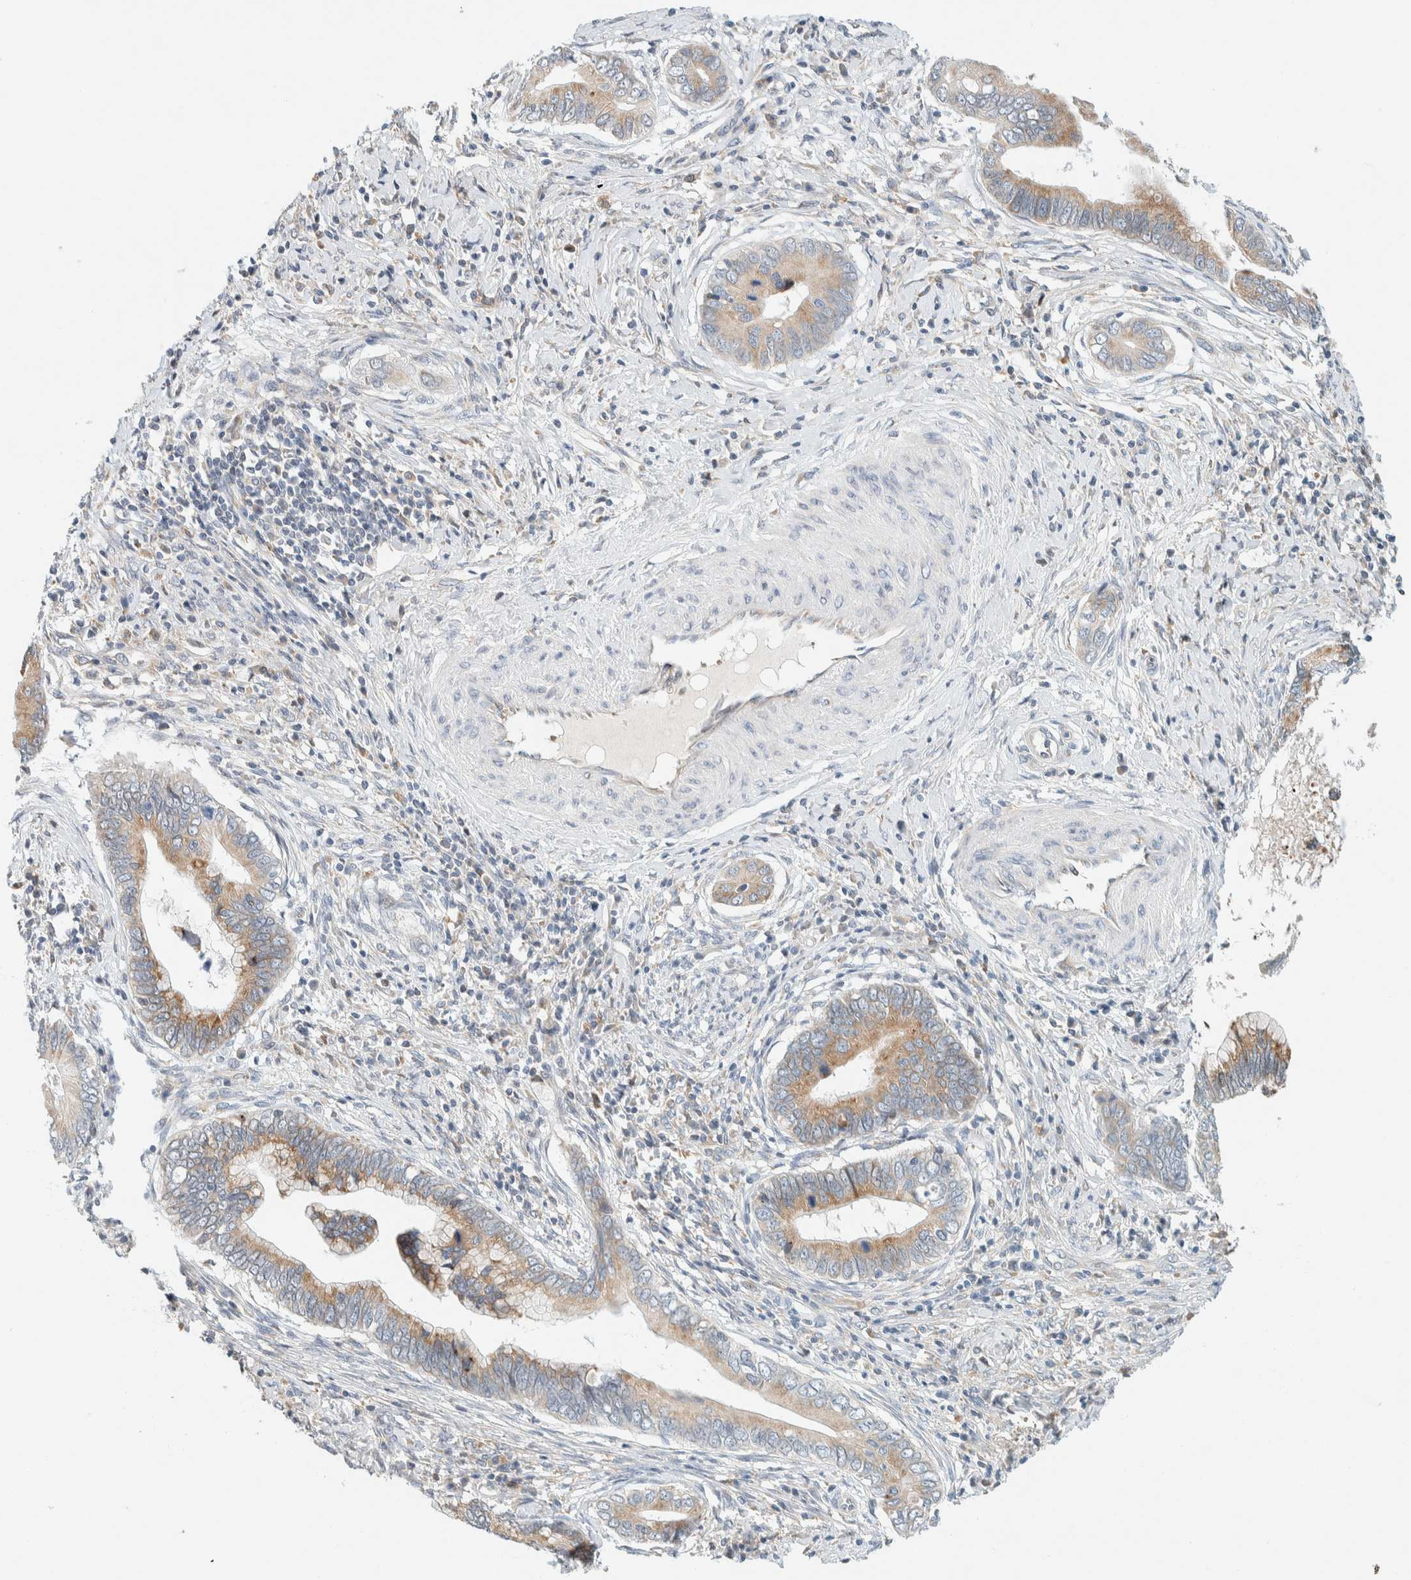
{"staining": {"intensity": "moderate", "quantity": ">75%", "location": "cytoplasmic/membranous"}, "tissue": "cervical cancer", "cell_type": "Tumor cells", "image_type": "cancer", "snomed": [{"axis": "morphology", "description": "Adenocarcinoma, NOS"}, {"axis": "topography", "description": "Cervix"}], "caption": "Human cervical cancer (adenocarcinoma) stained with a brown dye demonstrates moderate cytoplasmic/membranous positive positivity in about >75% of tumor cells.", "gene": "SUMF2", "patient": {"sex": "female", "age": 44}}